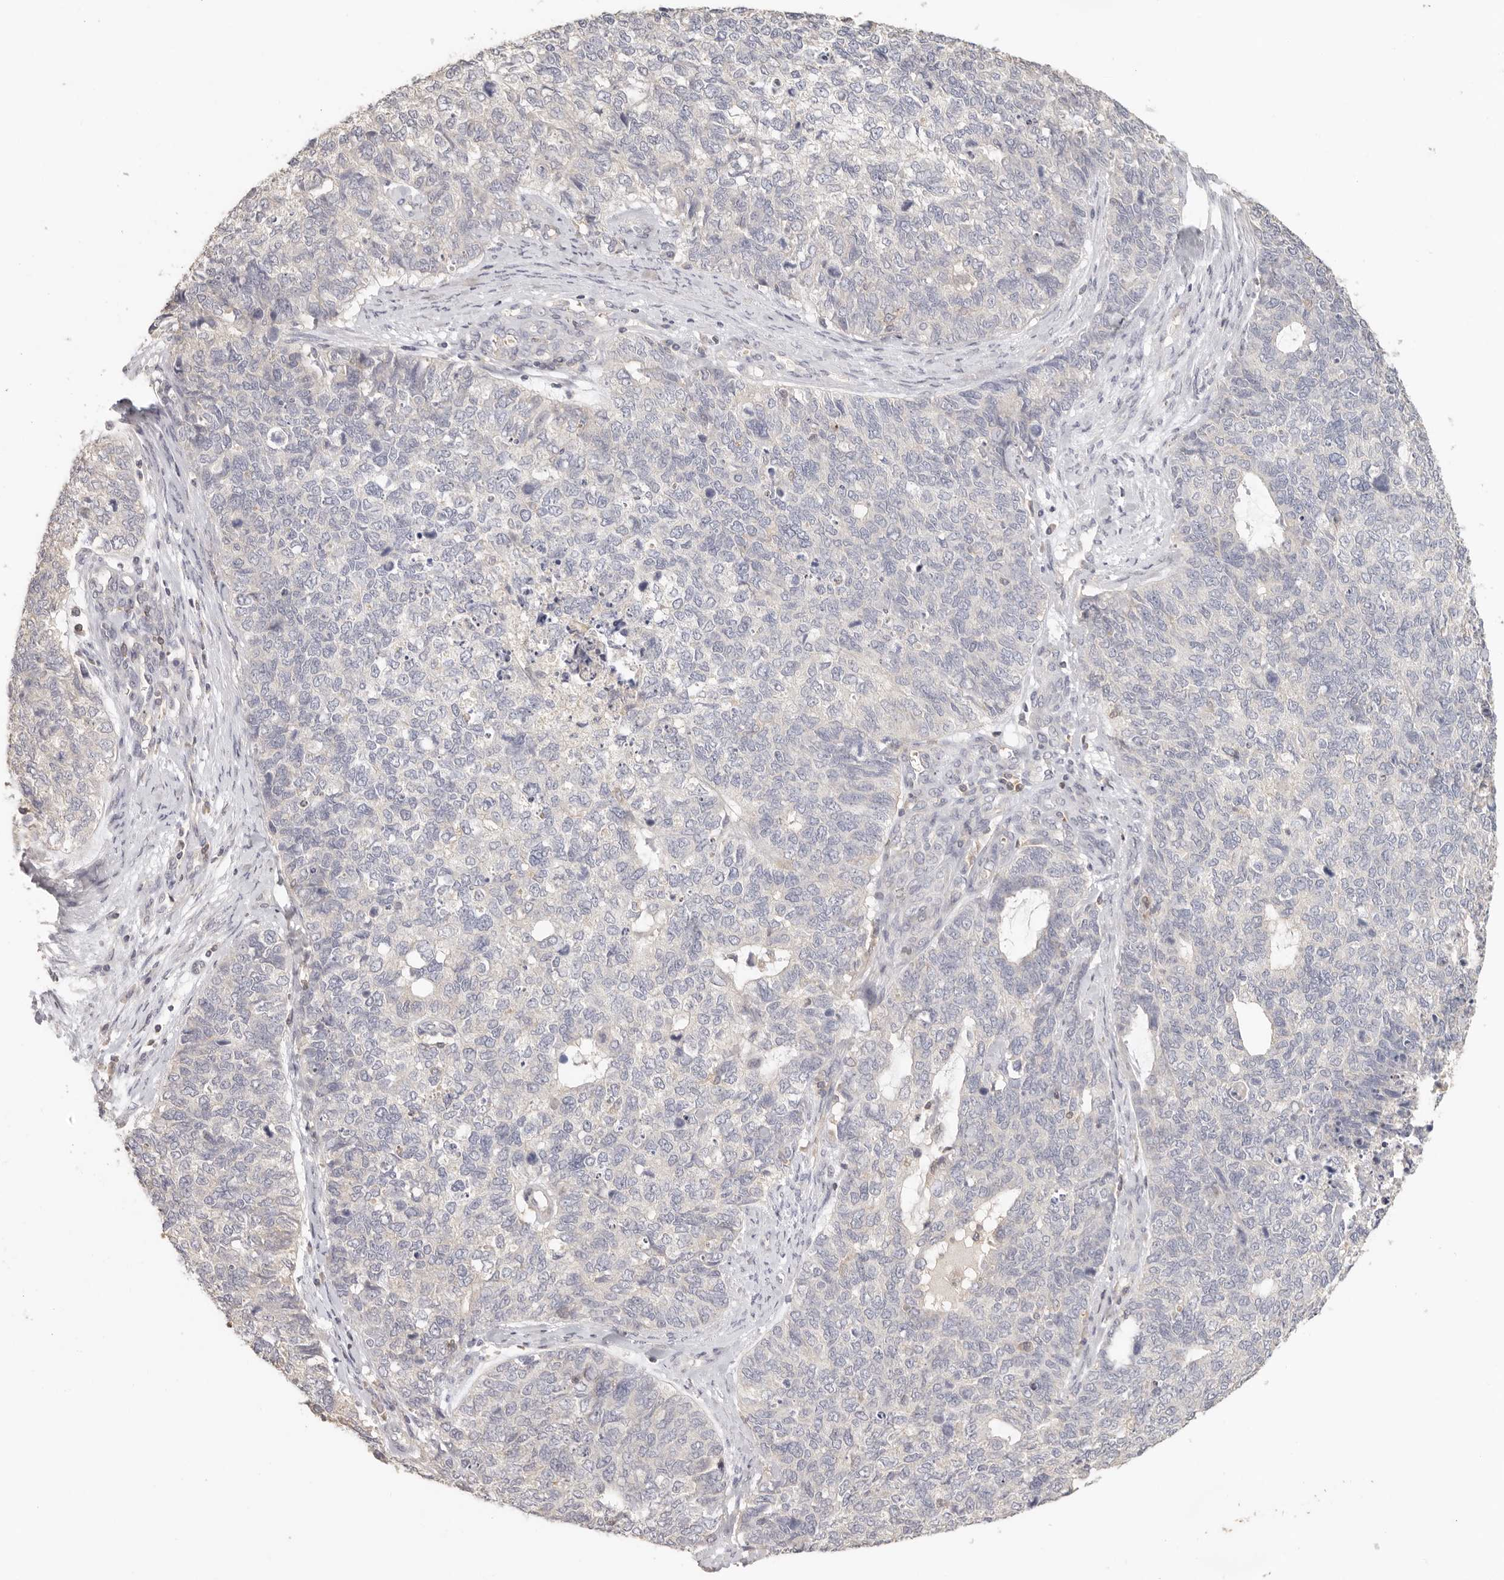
{"staining": {"intensity": "negative", "quantity": "none", "location": "none"}, "tissue": "cervical cancer", "cell_type": "Tumor cells", "image_type": "cancer", "snomed": [{"axis": "morphology", "description": "Squamous cell carcinoma, NOS"}, {"axis": "topography", "description": "Cervix"}], "caption": "A photomicrograph of human cervical squamous cell carcinoma is negative for staining in tumor cells.", "gene": "CSK", "patient": {"sex": "female", "age": 63}}